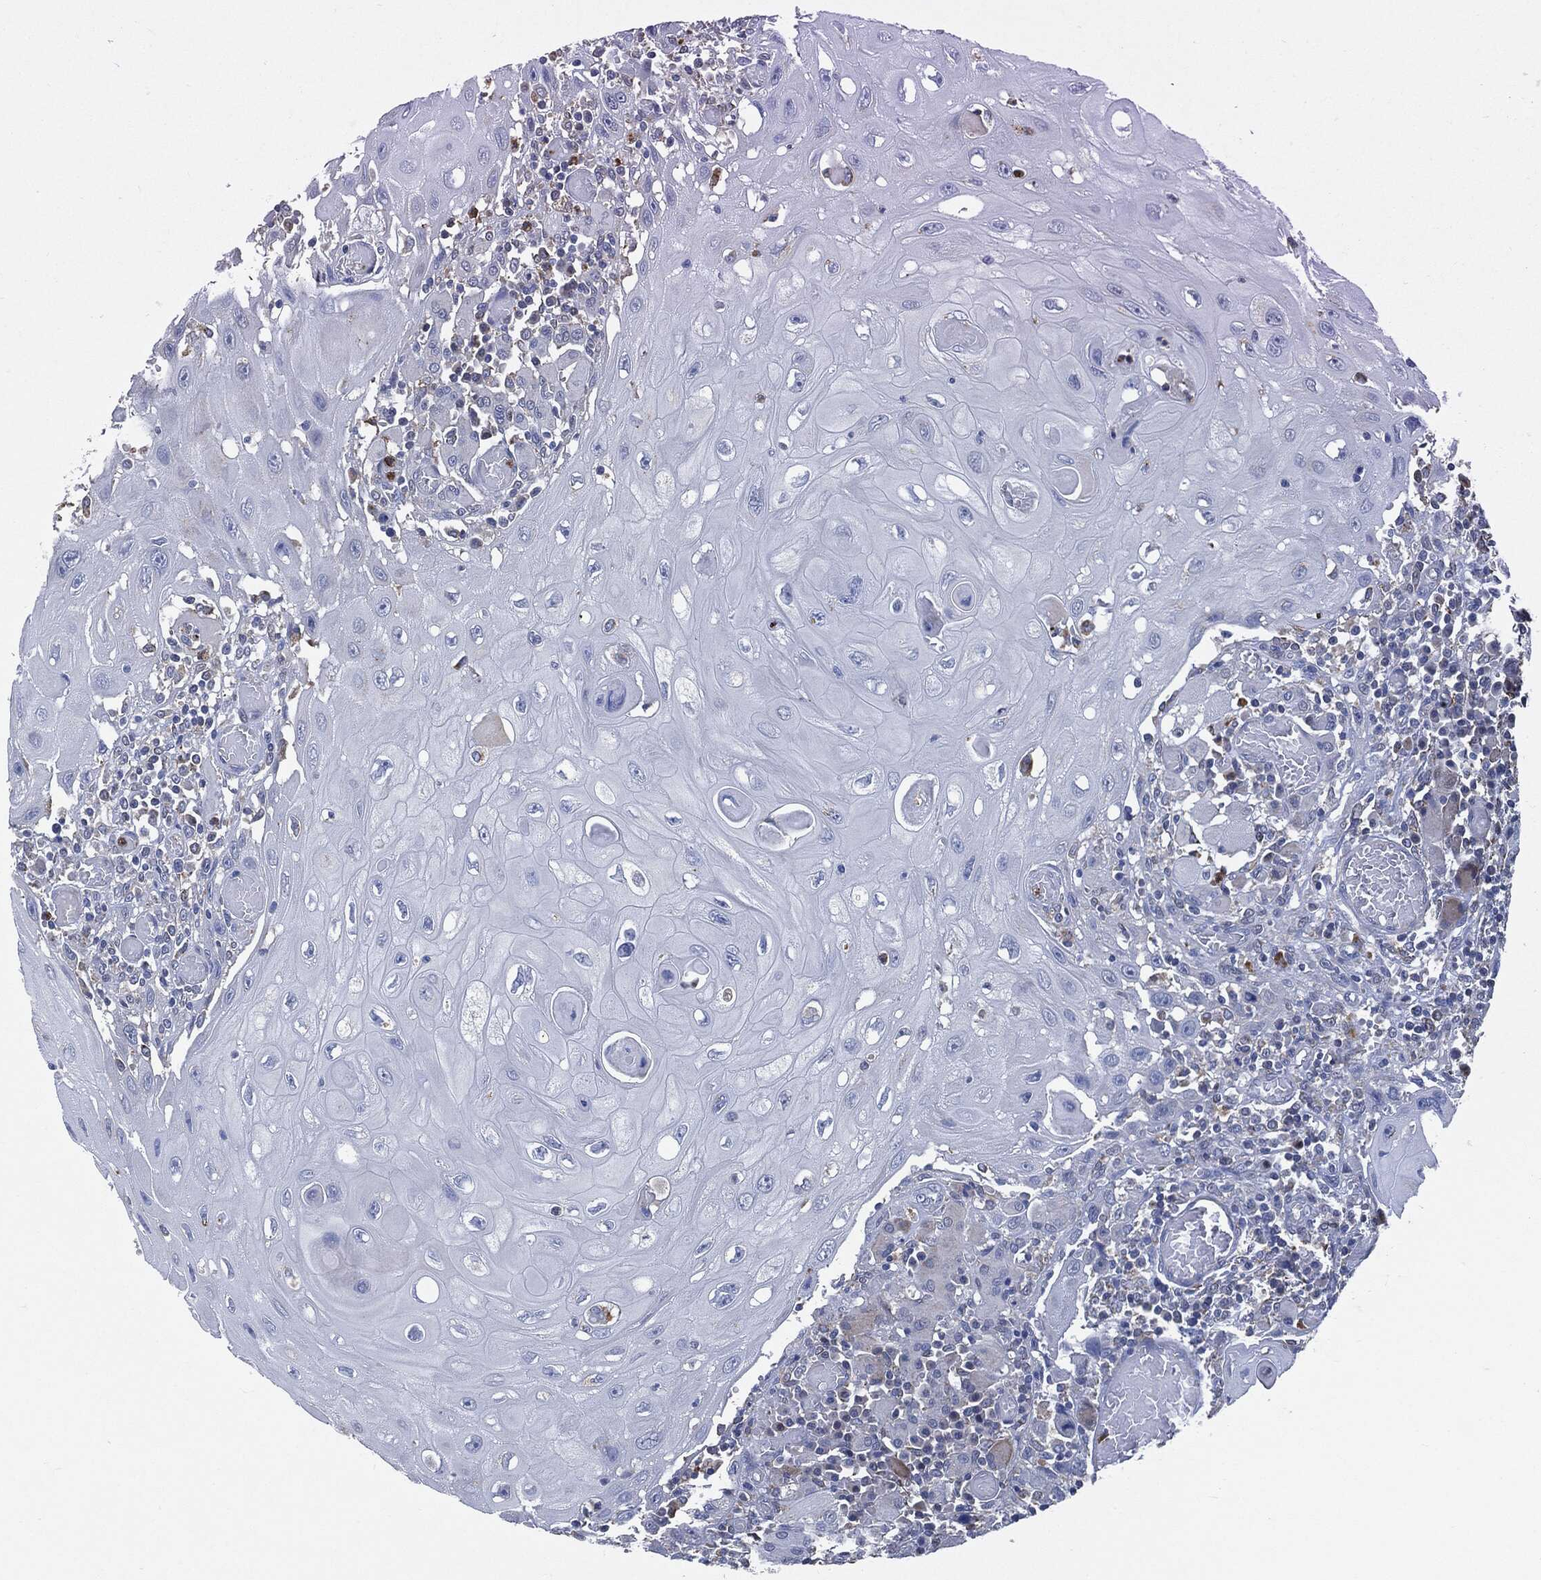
{"staining": {"intensity": "negative", "quantity": "none", "location": "none"}, "tissue": "head and neck cancer", "cell_type": "Tumor cells", "image_type": "cancer", "snomed": [{"axis": "morphology", "description": "Normal tissue, NOS"}, {"axis": "morphology", "description": "Squamous cell carcinoma, NOS"}, {"axis": "topography", "description": "Oral tissue"}, {"axis": "topography", "description": "Head-Neck"}], "caption": "An immunohistochemistry (IHC) photomicrograph of head and neck cancer (squamous cell carcinoma) is shown. There is no staining in tumor cells of head and neck cancer (squamous cell carcinoma). The staining was performed using DAB (3,3'-diaminobenzidine) to visualize the protein expression in brown, while the nuclei were stained in blue with hematoxylin (Magnification: 20x).", "gene": "VSIG4", "patient": {"sex": "male", "age": 71}}